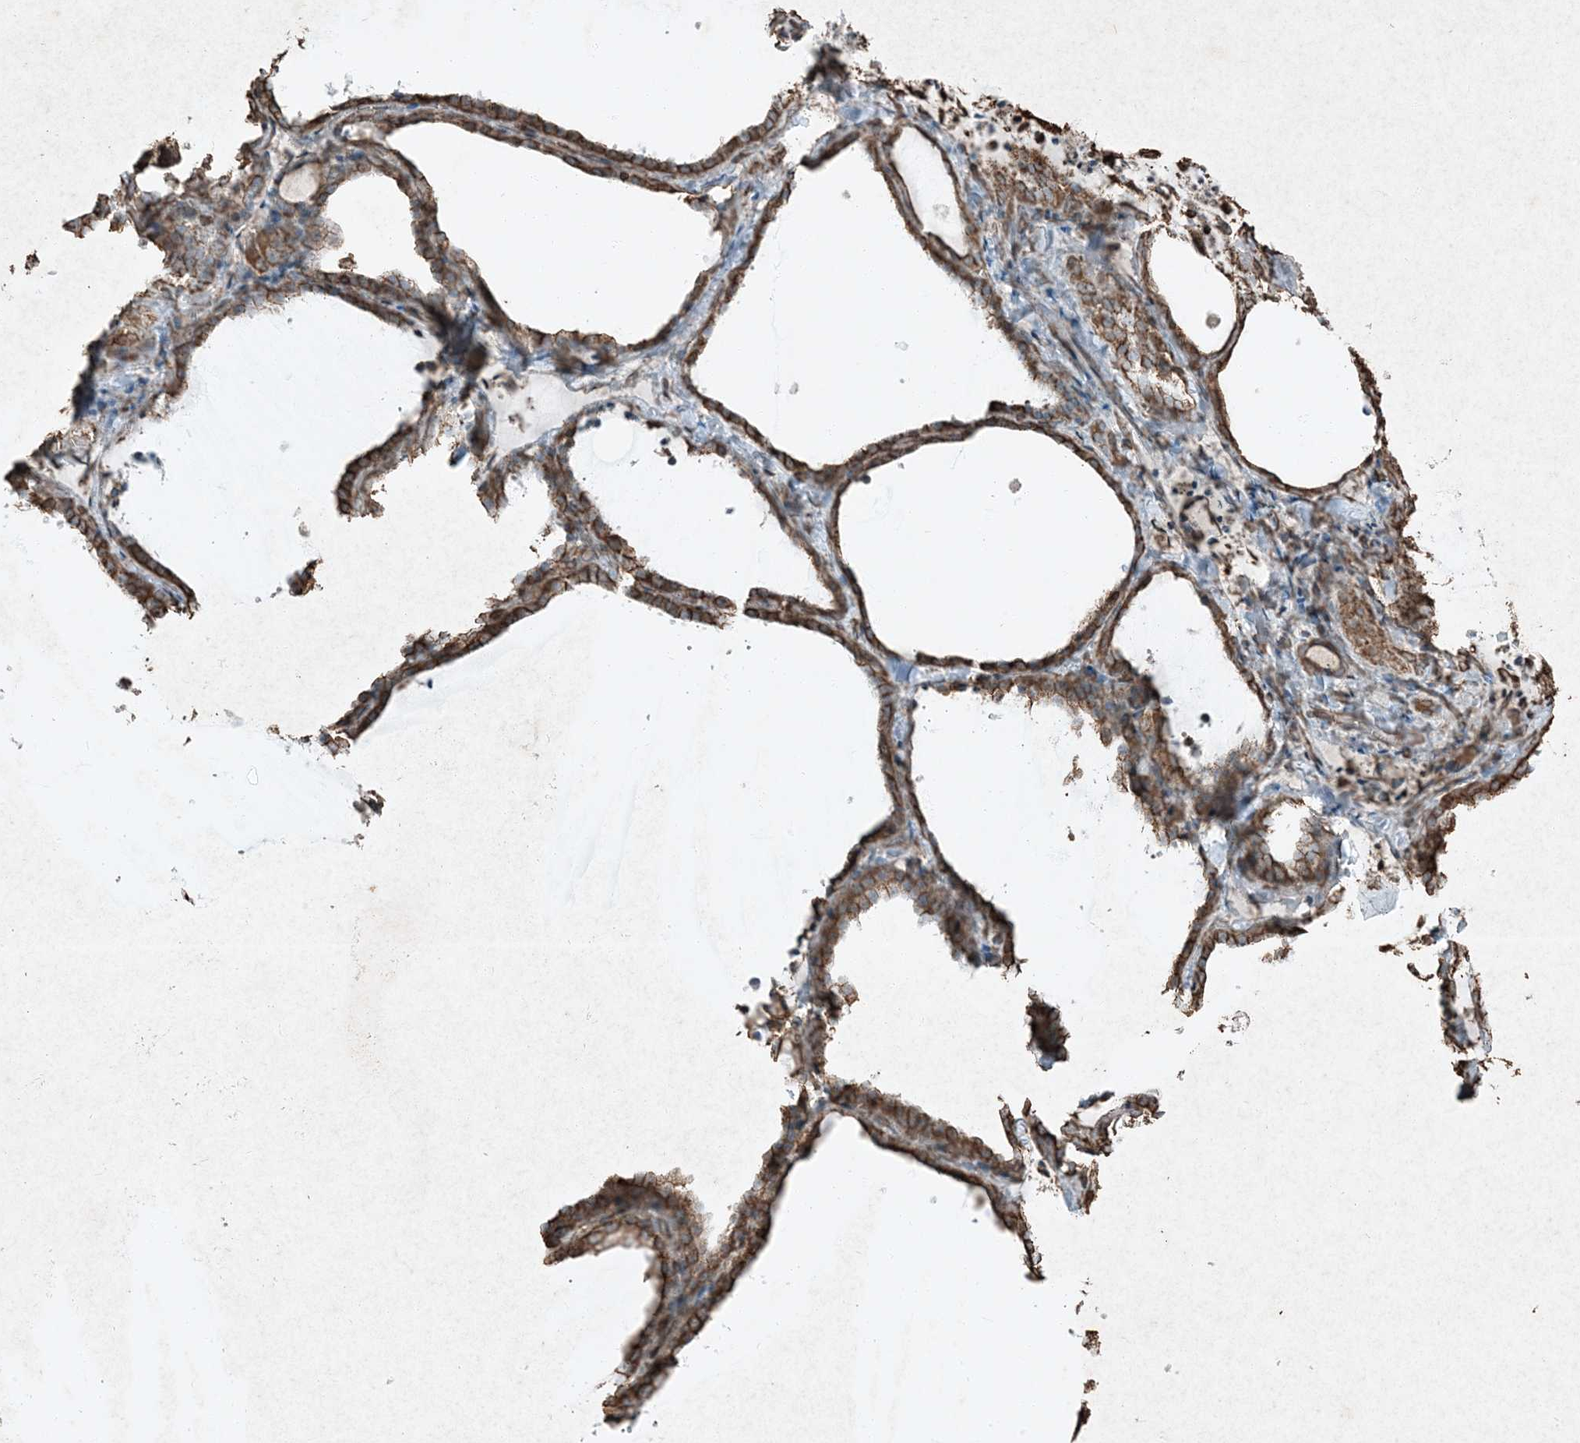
{"staining": {"intensity": "moderate", "quantity": ">75%", "location": "cytoplasmic/membranous"}, "tissue": "thyroid gland", "cell_type": "Glandular cells", "image_type": "normal", "snomed": [{"axis": "morphology", "description": "Normal tissue, NOS"}, {"axis": "topography", "description": "Thyroid gland"}], "caption": "A high-resolution image shows IHC staining of benign thyroid gland, which displays moderate cytoplasmic/membranous staining in approximately >75% of glandular cells.", "gene": "RYK", "patient": {"sex": "female", "age": 22}}